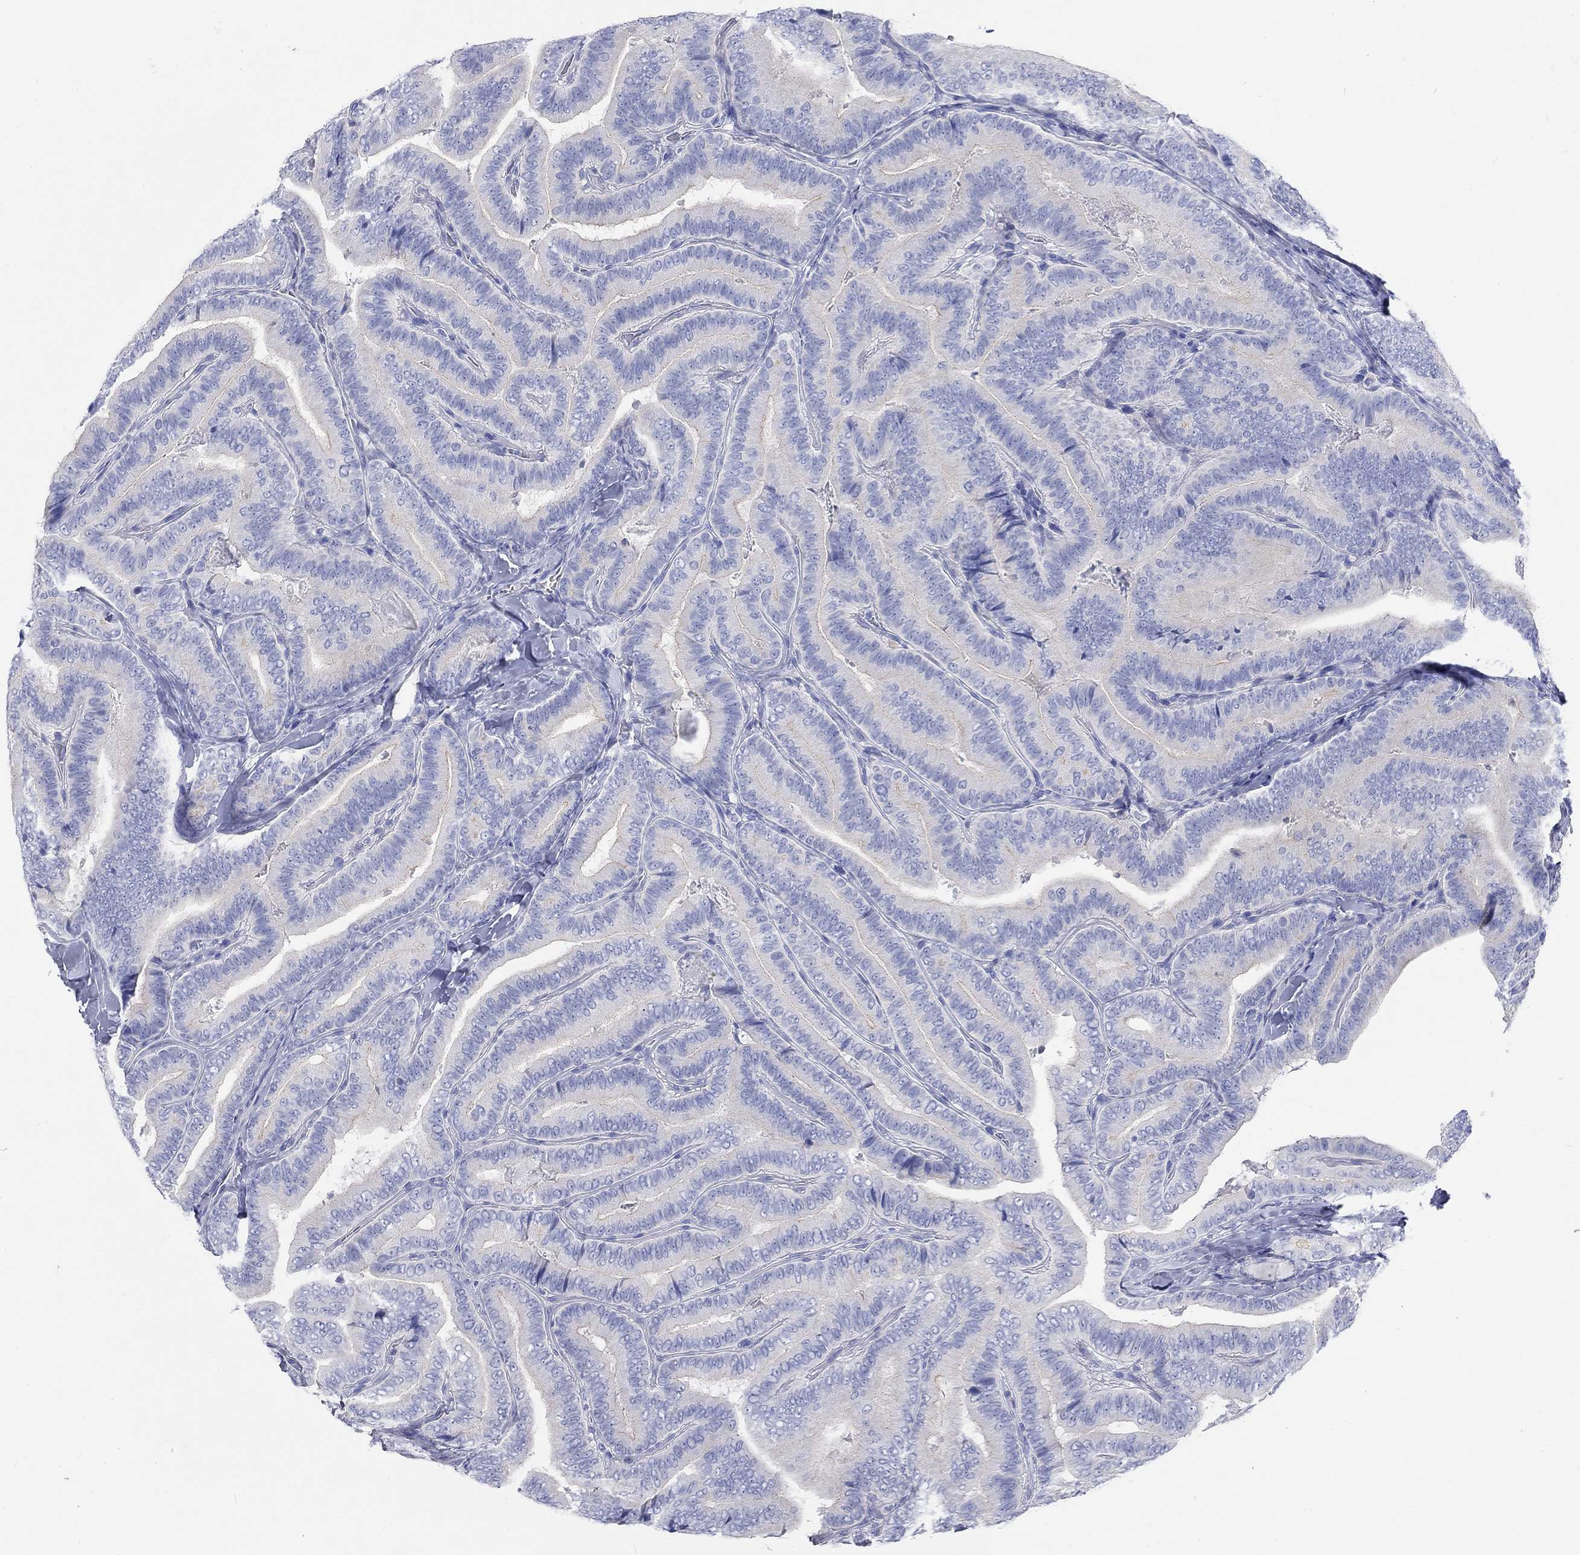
{"staining": {"intensity": "negative", "quantity": "none", "location": "none"}, "tissue": "thyroid cancer", "cell_type": "Tumor cells", "image_type": "cancer", "snomed": [{"axis": "morphology", "description": "Papillary adenocarcinoma, NOS"}, {"axis": "topography", "description": "Thyroid gland"}], "caption": "Tumor cells are negative for protein expression in human thyroid papillary adenocarcinoma.", "gene": "SPATA9", "patient": {"sex": "male", "age": 61}}